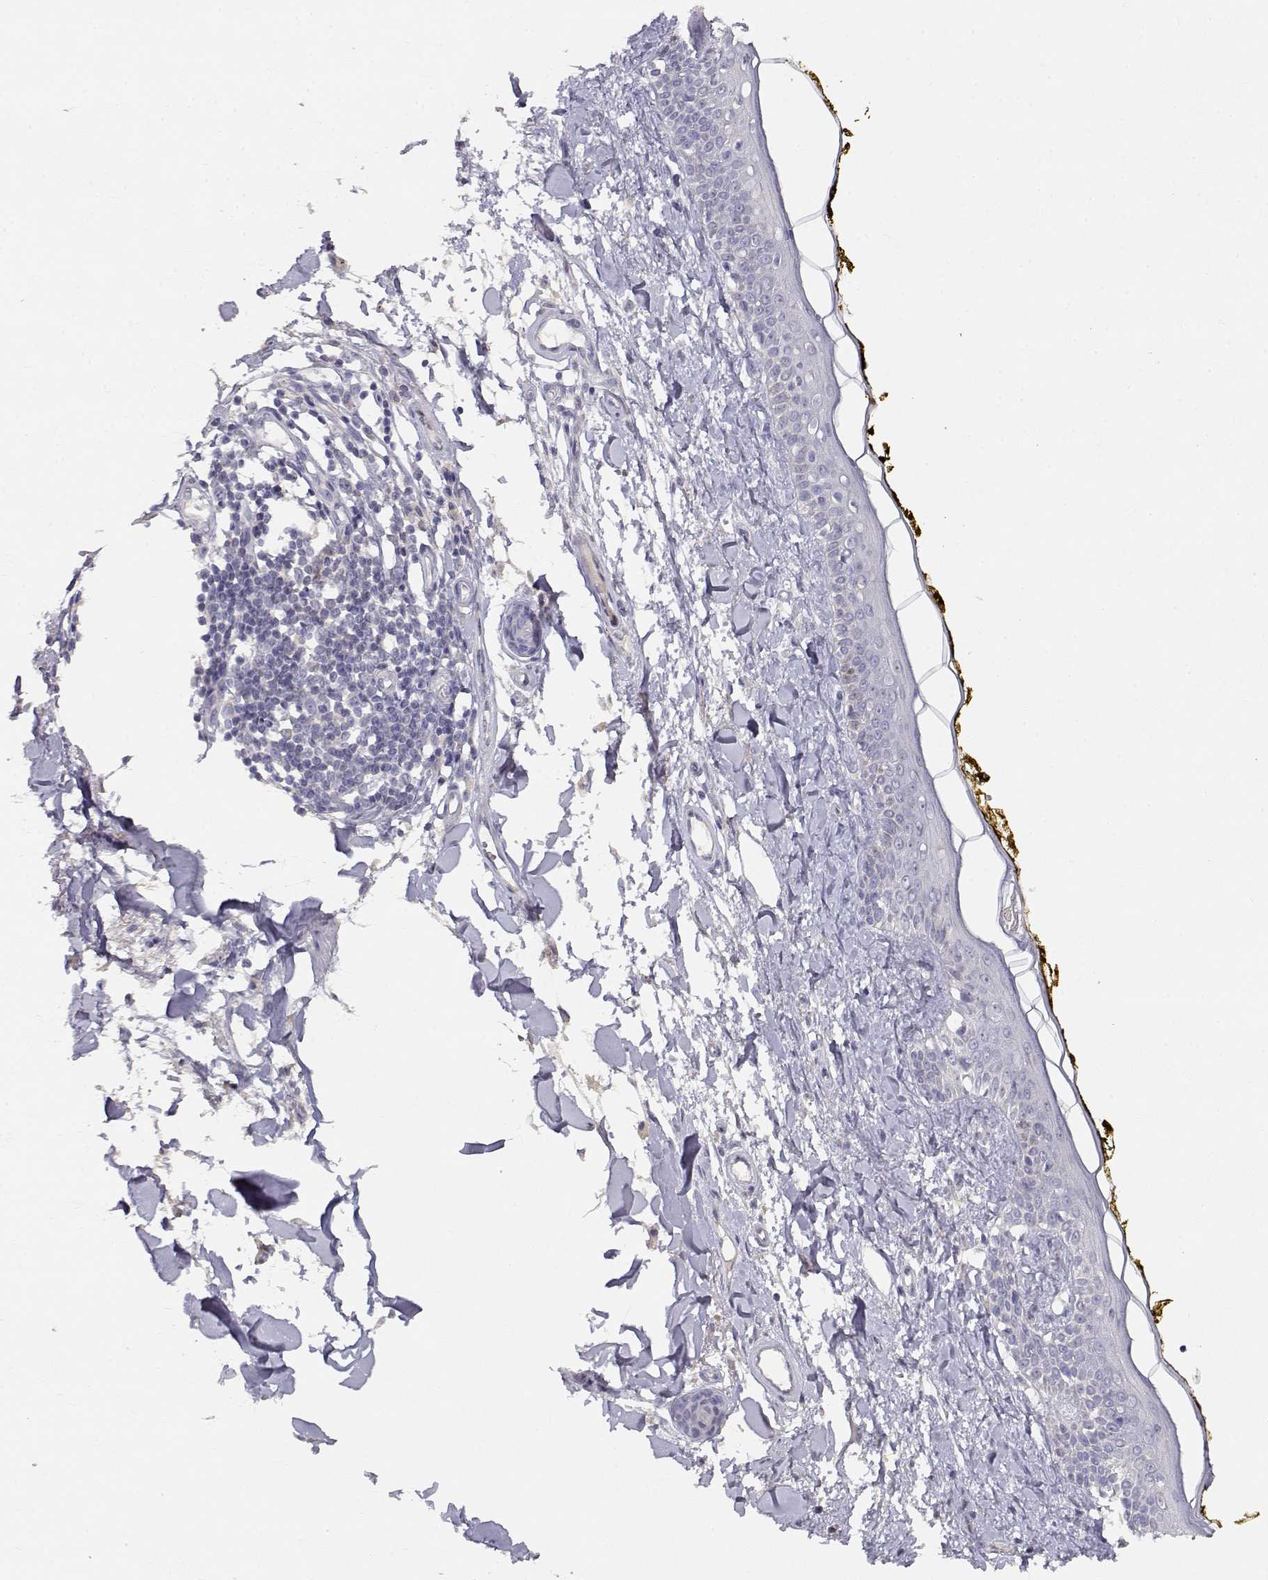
{"staining": {"intensity": "negative", "quantity": "none", "location": "none"}, "tissue": "skin", "cell_type": "Fibroblasts", "image_type": "normal", "snomed": [{"axis": "morphology", "description": "Normal tissue, NOS"}, {"axis": "topography", "description": "Skin"}], "caption": "Immunohistochemistry histopathology image of unremarkable skin: human skin stained with DAB (3,3'-diaminobenzidine) displays no significant protein positivity in fibroblasts. (DAB IHC visualized using brightfield microscopy, high magnification).", "gene": "ADA", "patient": {"sex": "male", "age": 76}}